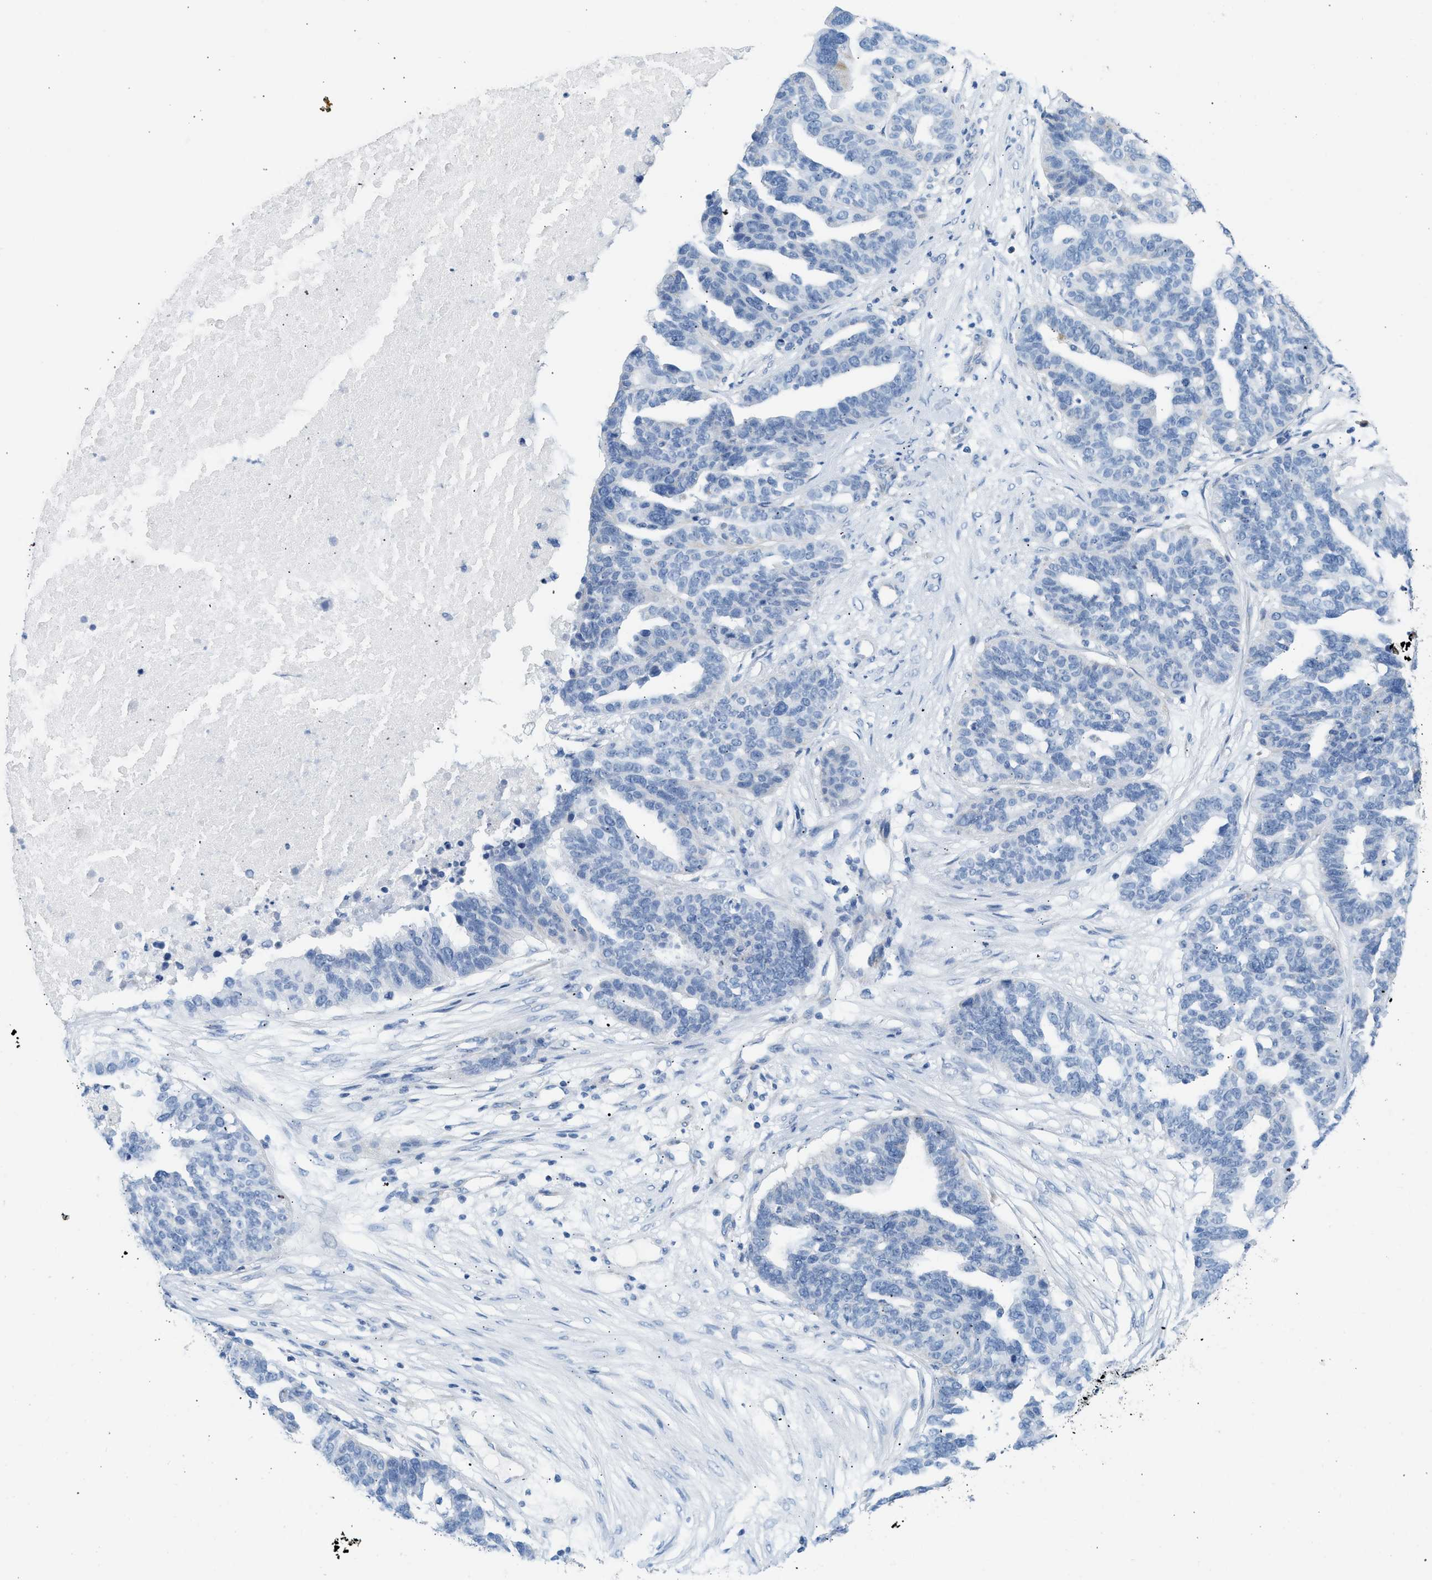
{"staining": {"intensity": "negative", "quantity": "none", "location": "none"}, "tissue": "ovarian cancer", "cell_type": "Tumor cells", "image_type": "cancer", "snomed": [{"axis": "morphology", "description": "Cystadenocarcinoma, serous, NOS"}, {"axis": "topography", "description": "Ovary"}], "caption": "This is a photomicrograph of immunohistochemistry (IHC) staining of ovarian cancer (serous cystadenocarcinoma), which shows no expression in tumor cells. Nuclei are stained in blue.", "gene": "NDUFS8", "patient": {"sex": "female", "age": 59}}